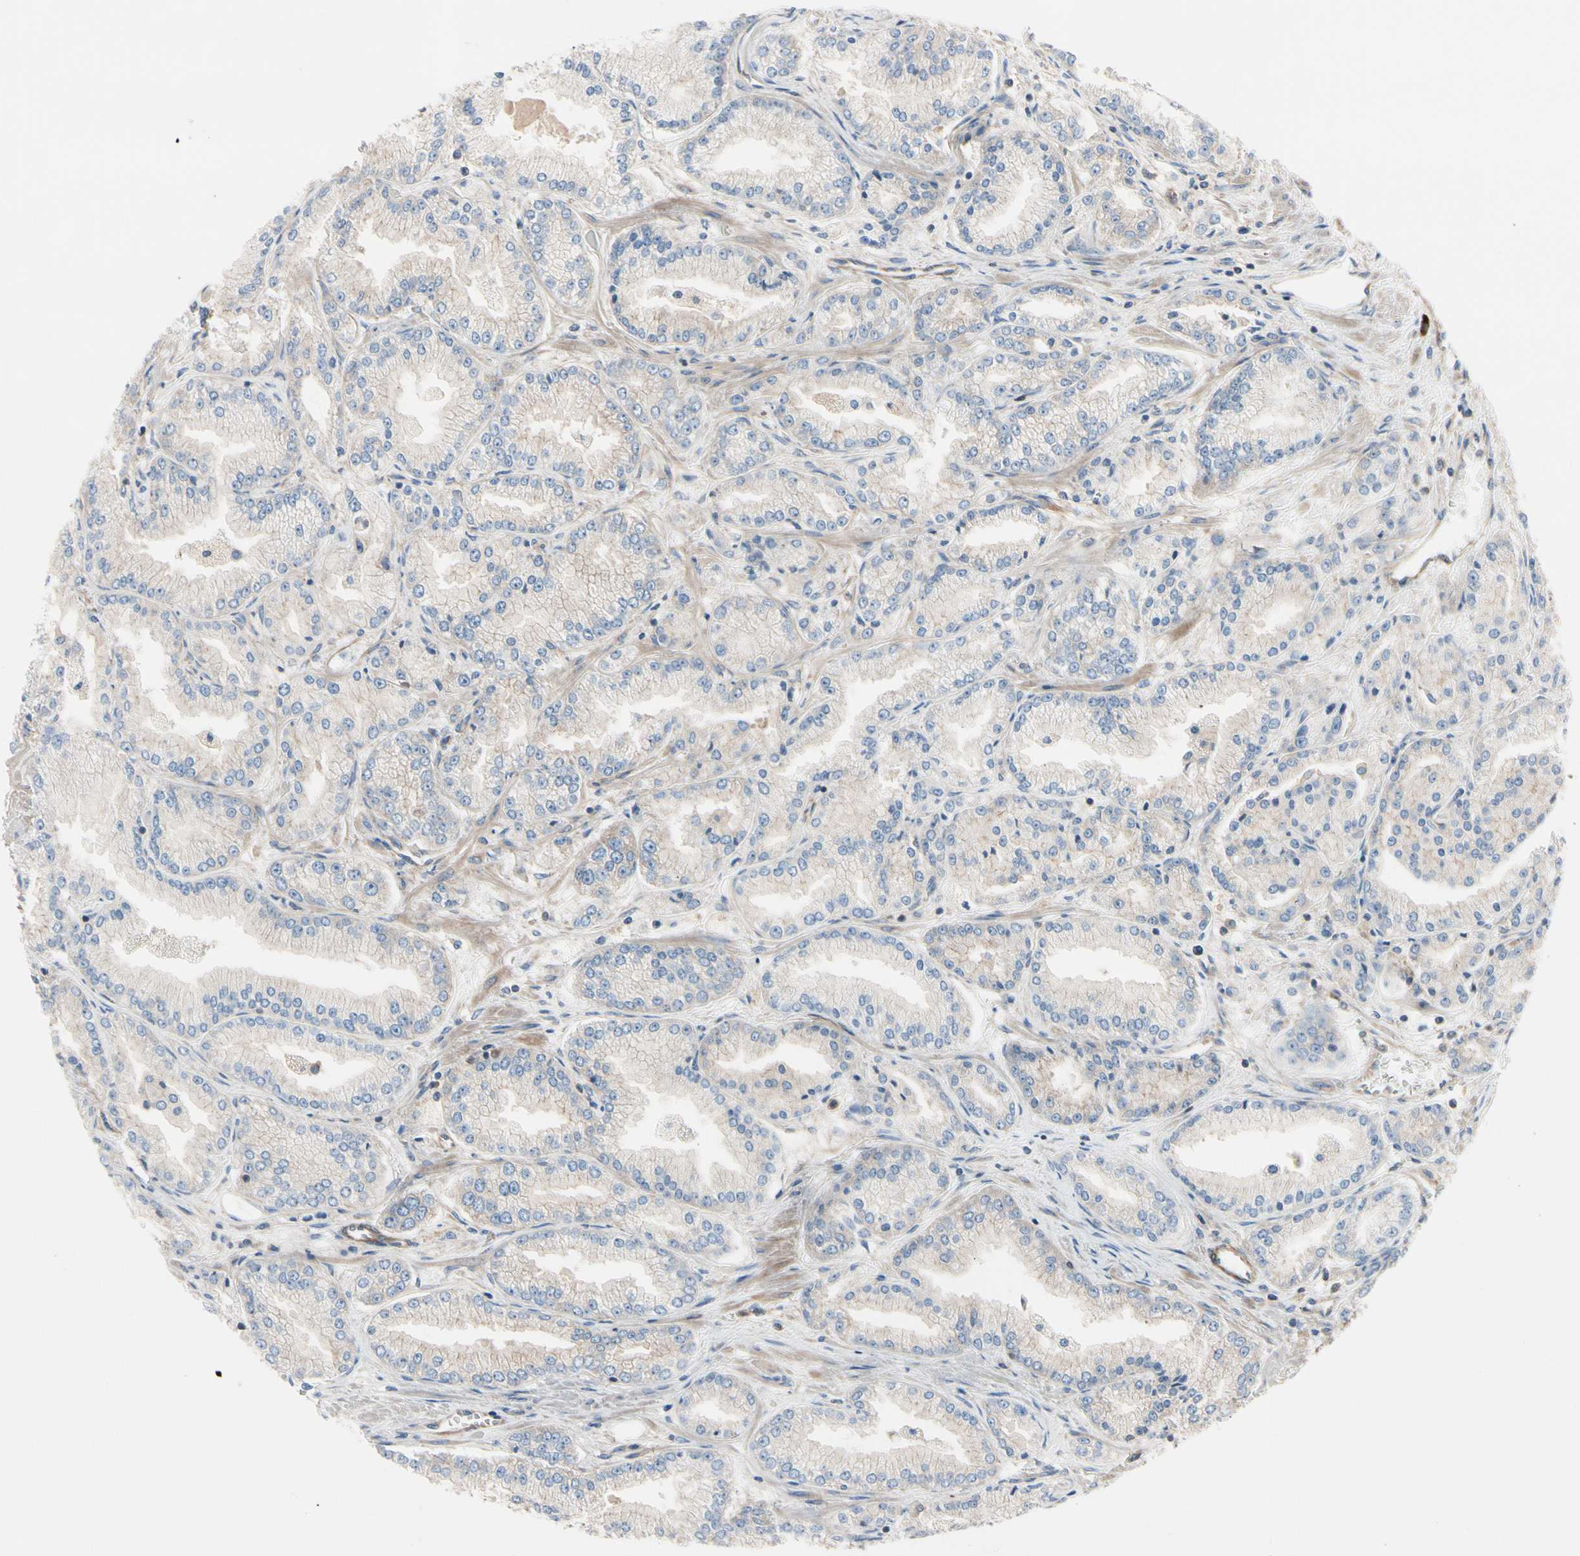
{"staining": {"intensity": "weak", "quantity": "<25%", "location": "cytoplasmic/membranous"}, "tissue": "prostate cancer", "cell_type": "Tumor cells", "image_type": "cancer", "snomed": [{"axis": "morphology", "description": "Adenocarcinoma, High grade"}, {"axis": "topography", "description": "Prostate"}], "caption": "High power microscopy image of an immunohistochemistry micrograph of high-grade adenocarcinoma (prostate), revealing no significant positivity in tumor cells. (Immunohistochemistry, brightfield microscopy, high magnification).", "gene": "ROCK1", "patient": {"sex": "male", "age": 61}}